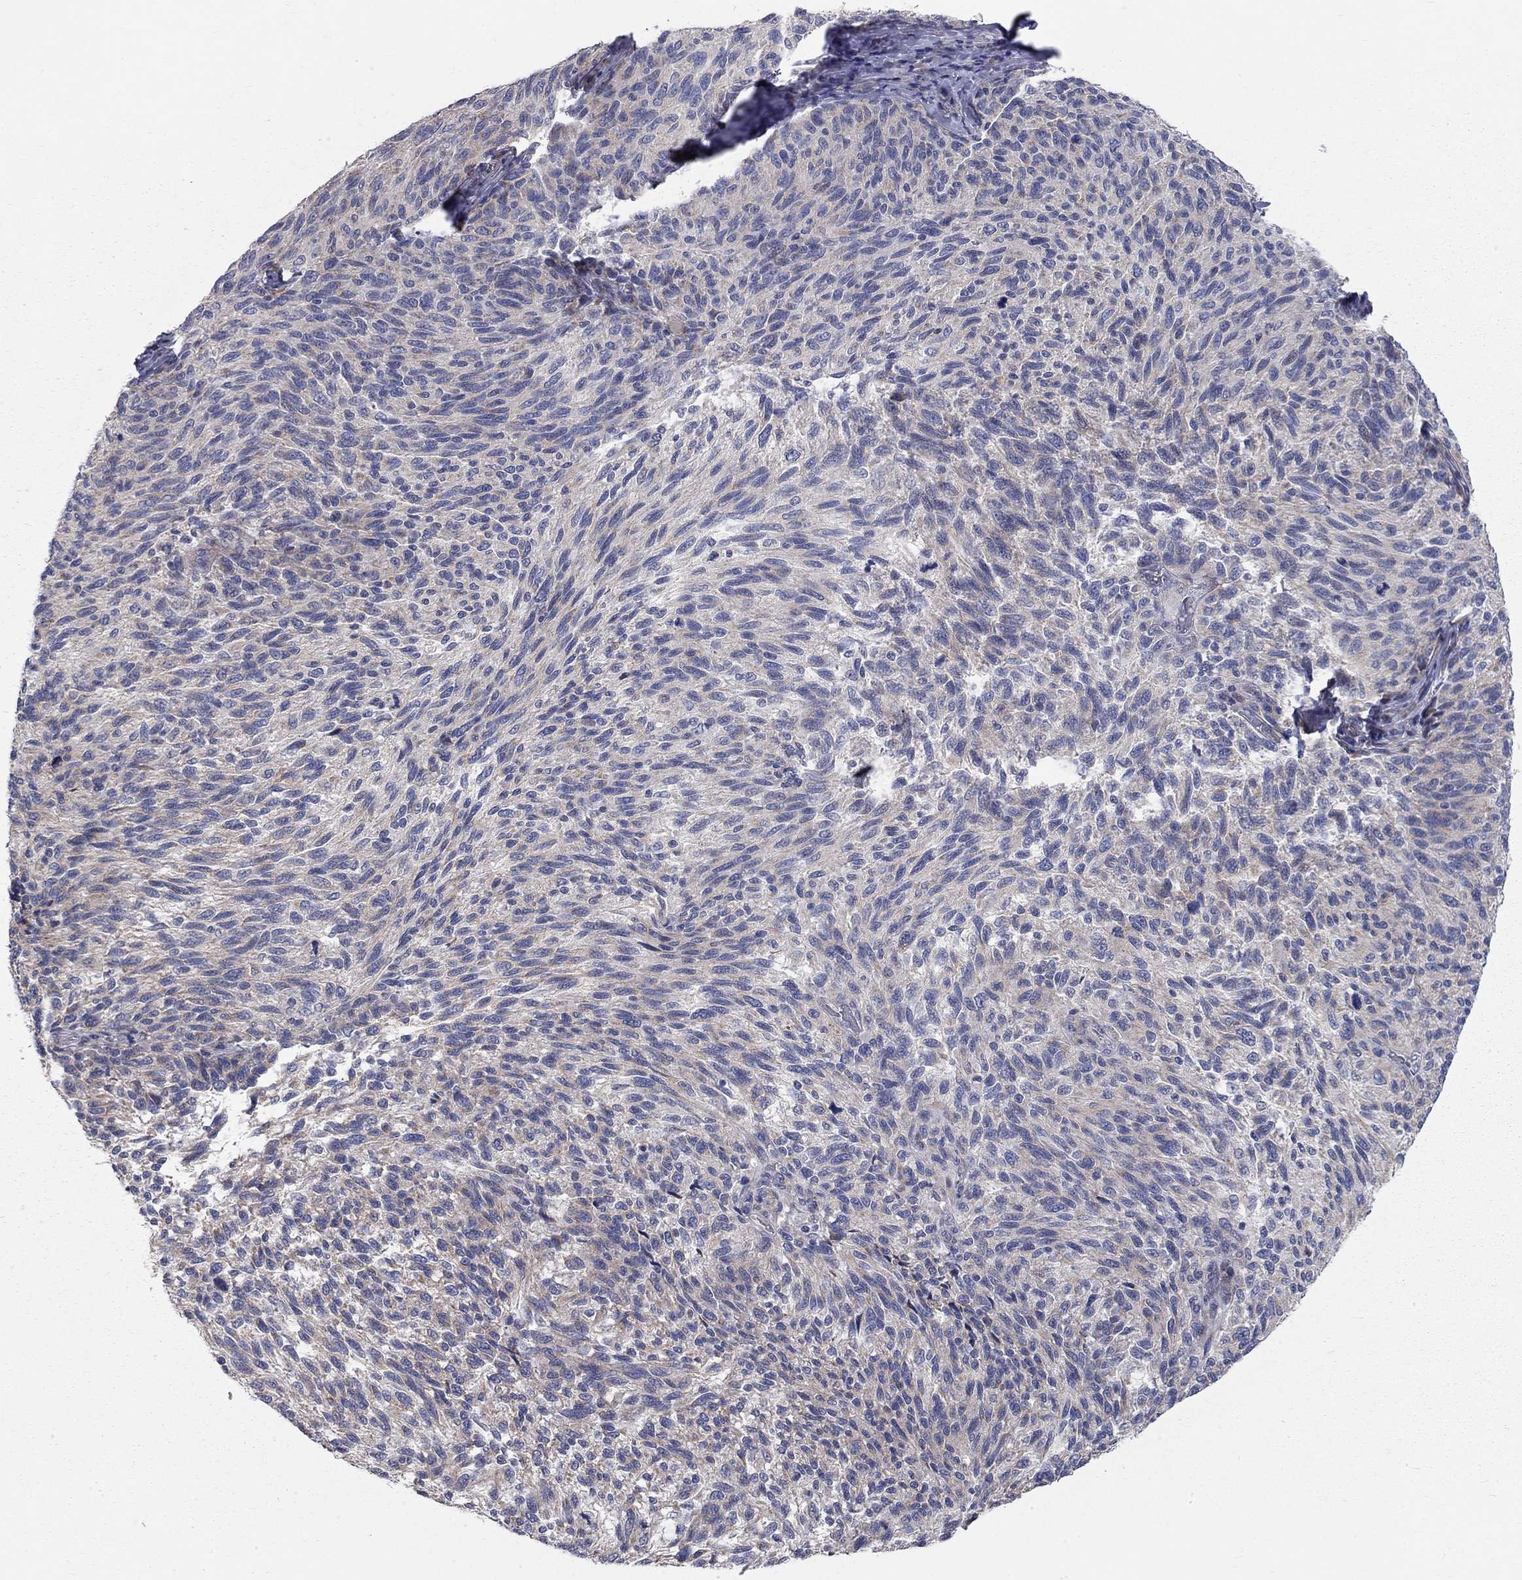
{"staining": {"intensity": "weak", "quantity": "<25%", "location": "cytoplasmic/membranous"}, "tissue": "melanoma", "cell_type": "Tumor cells", "image_type": "cancer", "snomed": [{"axis": "morphology", "description": "Malignant melanoma, NOS"}, {"axis": "topography", "description": "Skin"}], "caption": "Immunohistochemistry (IHC) photomicrograph of neoplastic tissue: malignant melanoma stained with DAB (3,3'-diaminobenzidine) shows no significant protein expression in tumor cells.", "gene": "KANSL1L", "patient": {"sex": "female", "age": 73}}